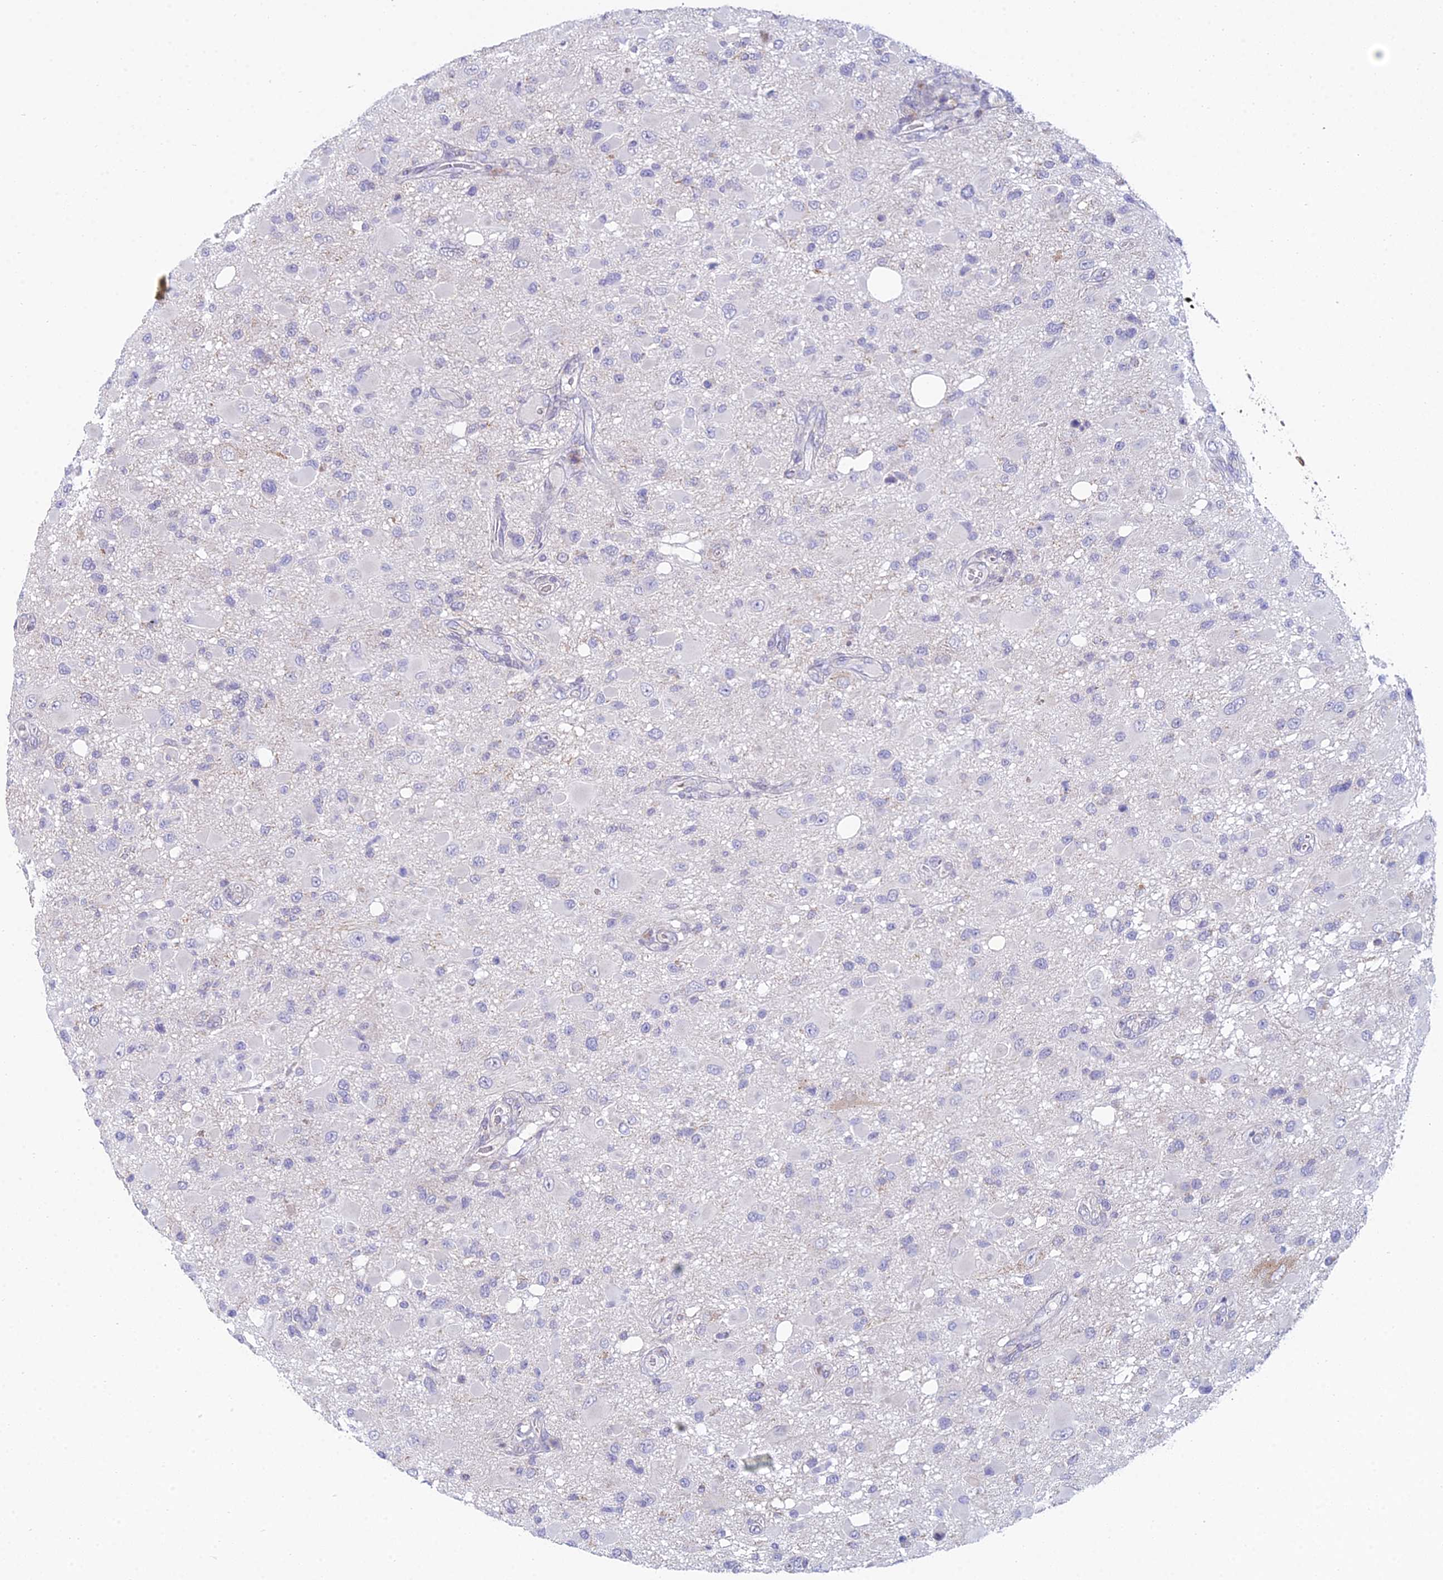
{"staining": {"intensity": "negative", "quantity": "none", "location": "none"}, "tissue": "glioma", "cell_type": "Tumor cells", "image_type": "cancer", "snomed": [{"axis": "morphology", "description": "Glioma, malignant, High grade"}, {"axis": "topography", "description": "Brain"}], "caption": "Tumor cells are negative for brown protein staining in glioma.", "gene": "CFAP206", "patient": {"sex": "male", "age": 53}}